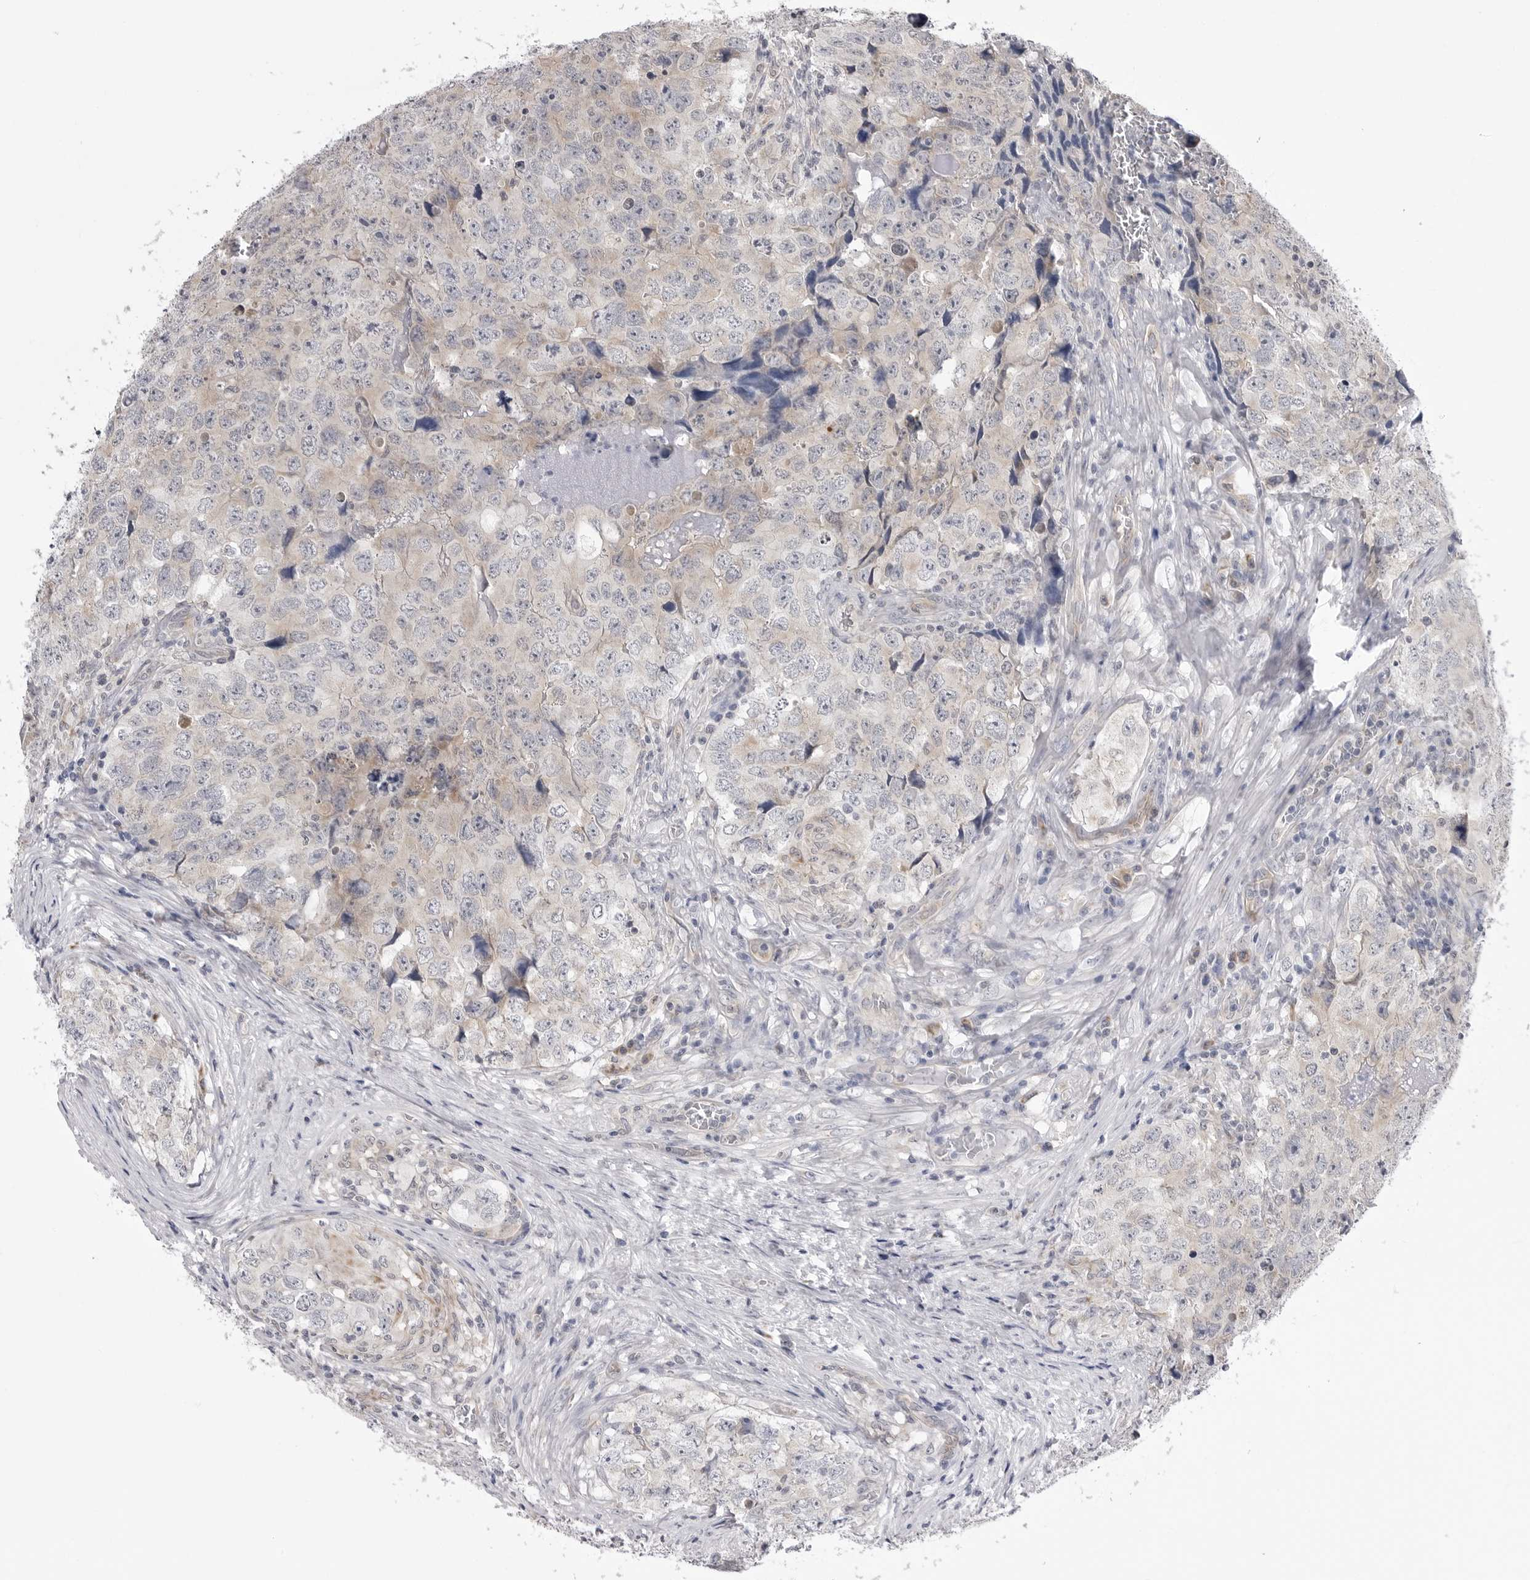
{"staining": {"intensity": "moderate", "quantity": "25%-75%", "location": "cytoplasmic/membranous"}, "tissue": "testis cancer", "cell_type": "Tumor cells", "image_type": "cancer", "snomed": [{"axis": "morphology", "description": "Seminoma, NOS"}, {"axis": "morphology", "description": "Carcinoma, Embryonal, NOS"}, {"axis": "topography", "description": "Testis"}], "caption": "Protein analysis of testis seminoma tissue displays moderate cytoplasmic/membranous positivity in about 25%-75% of tumor cells.", "gene": "FH", "patient": {"sex": "male", "age": 43}}